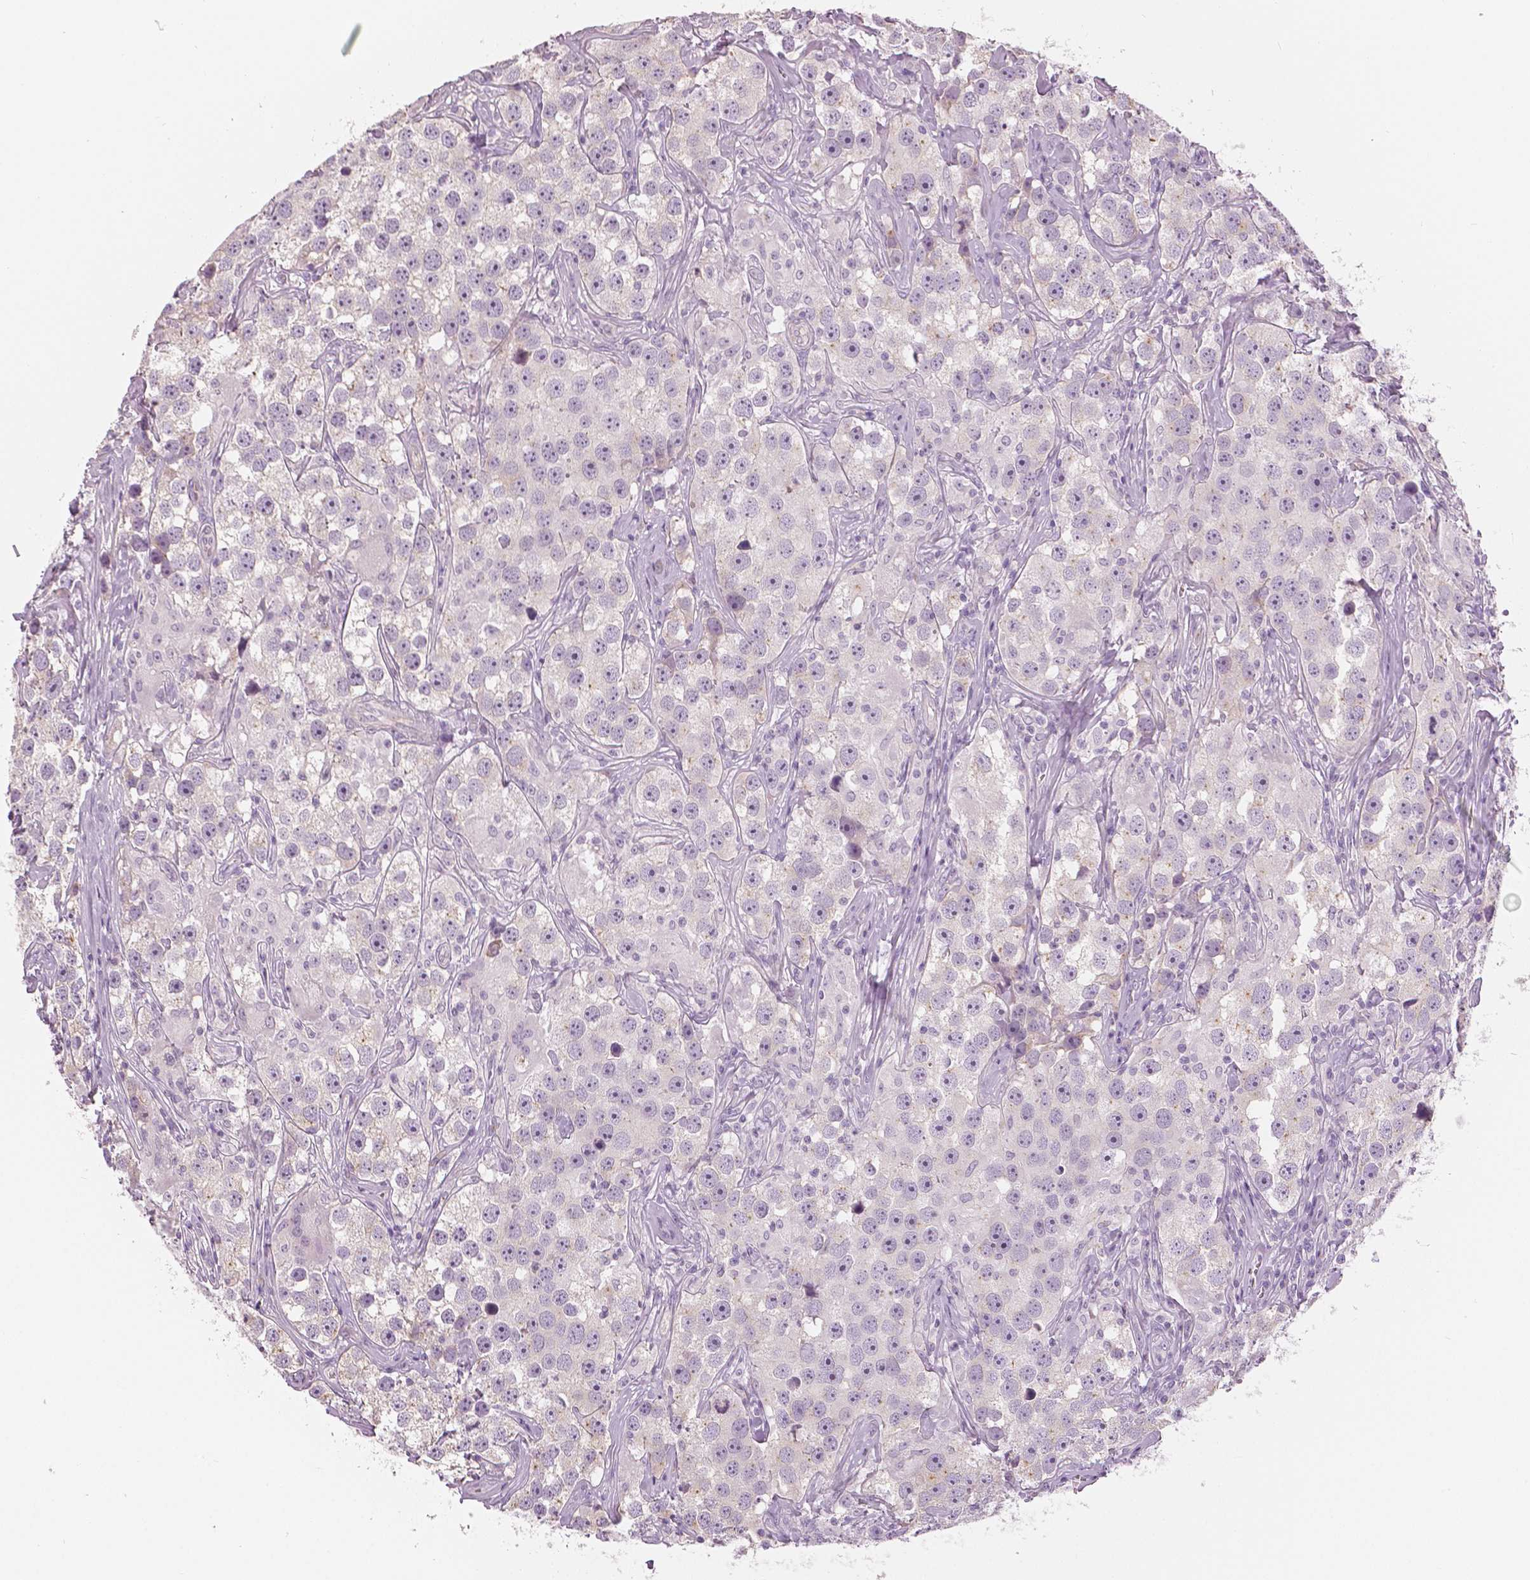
{"staining": {"intensity": "negative", "quantity": "none", "location": "none"}, "tissue": "testis cancer", "cell_type": "Tumor cells", "image_type": "cancer", "snomed": [{"axis": "morphology", "description": "Seminoma, NOS"}, {"axis": "topography", "description": "Testis"}], "caption": "Tumor cells are negative for brown protein staining in testis cancer (seminoma).", "gene": "SLC24A1", "patient": {"sex": "male", "age": 49}}